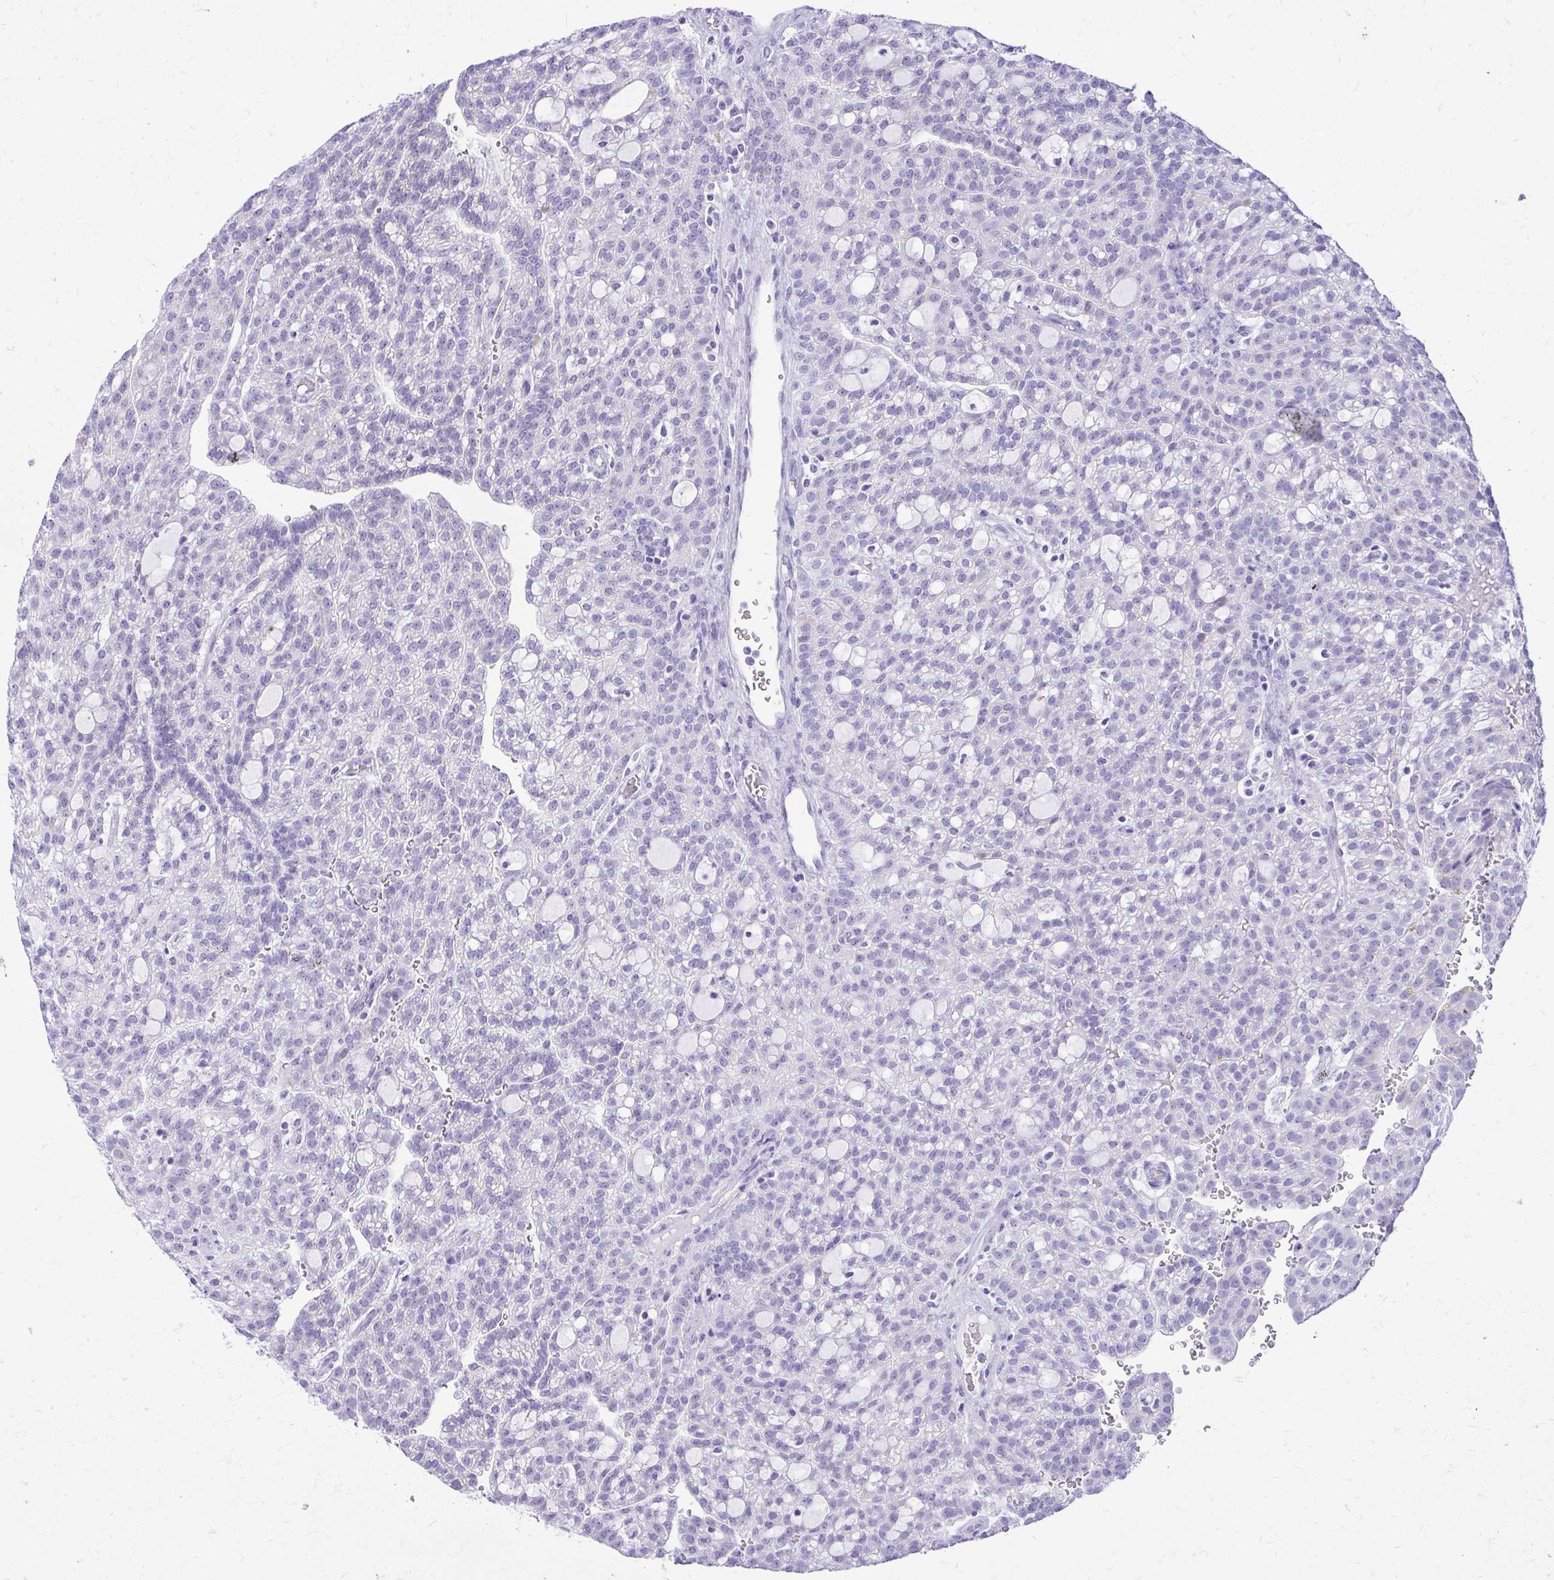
{"staining": {"intensity": "negative", "quantity": "none", "location": "none"}, "tissue": "renal cancer", "cell_type": "Tumor cells", "image_type": "cancer", "snomed": [{"axis": "morphology", "description": "Adenocarcinoma, NOS"}, {"axis": "topography", "description": "Kidney"}], "caption": "Adenocarcinoma (renal) was stained to show a protein in brown. There is no significant staining in tumor cells.", "gene": "RALYL", "patient": {"sex": "male", "age": 63}}